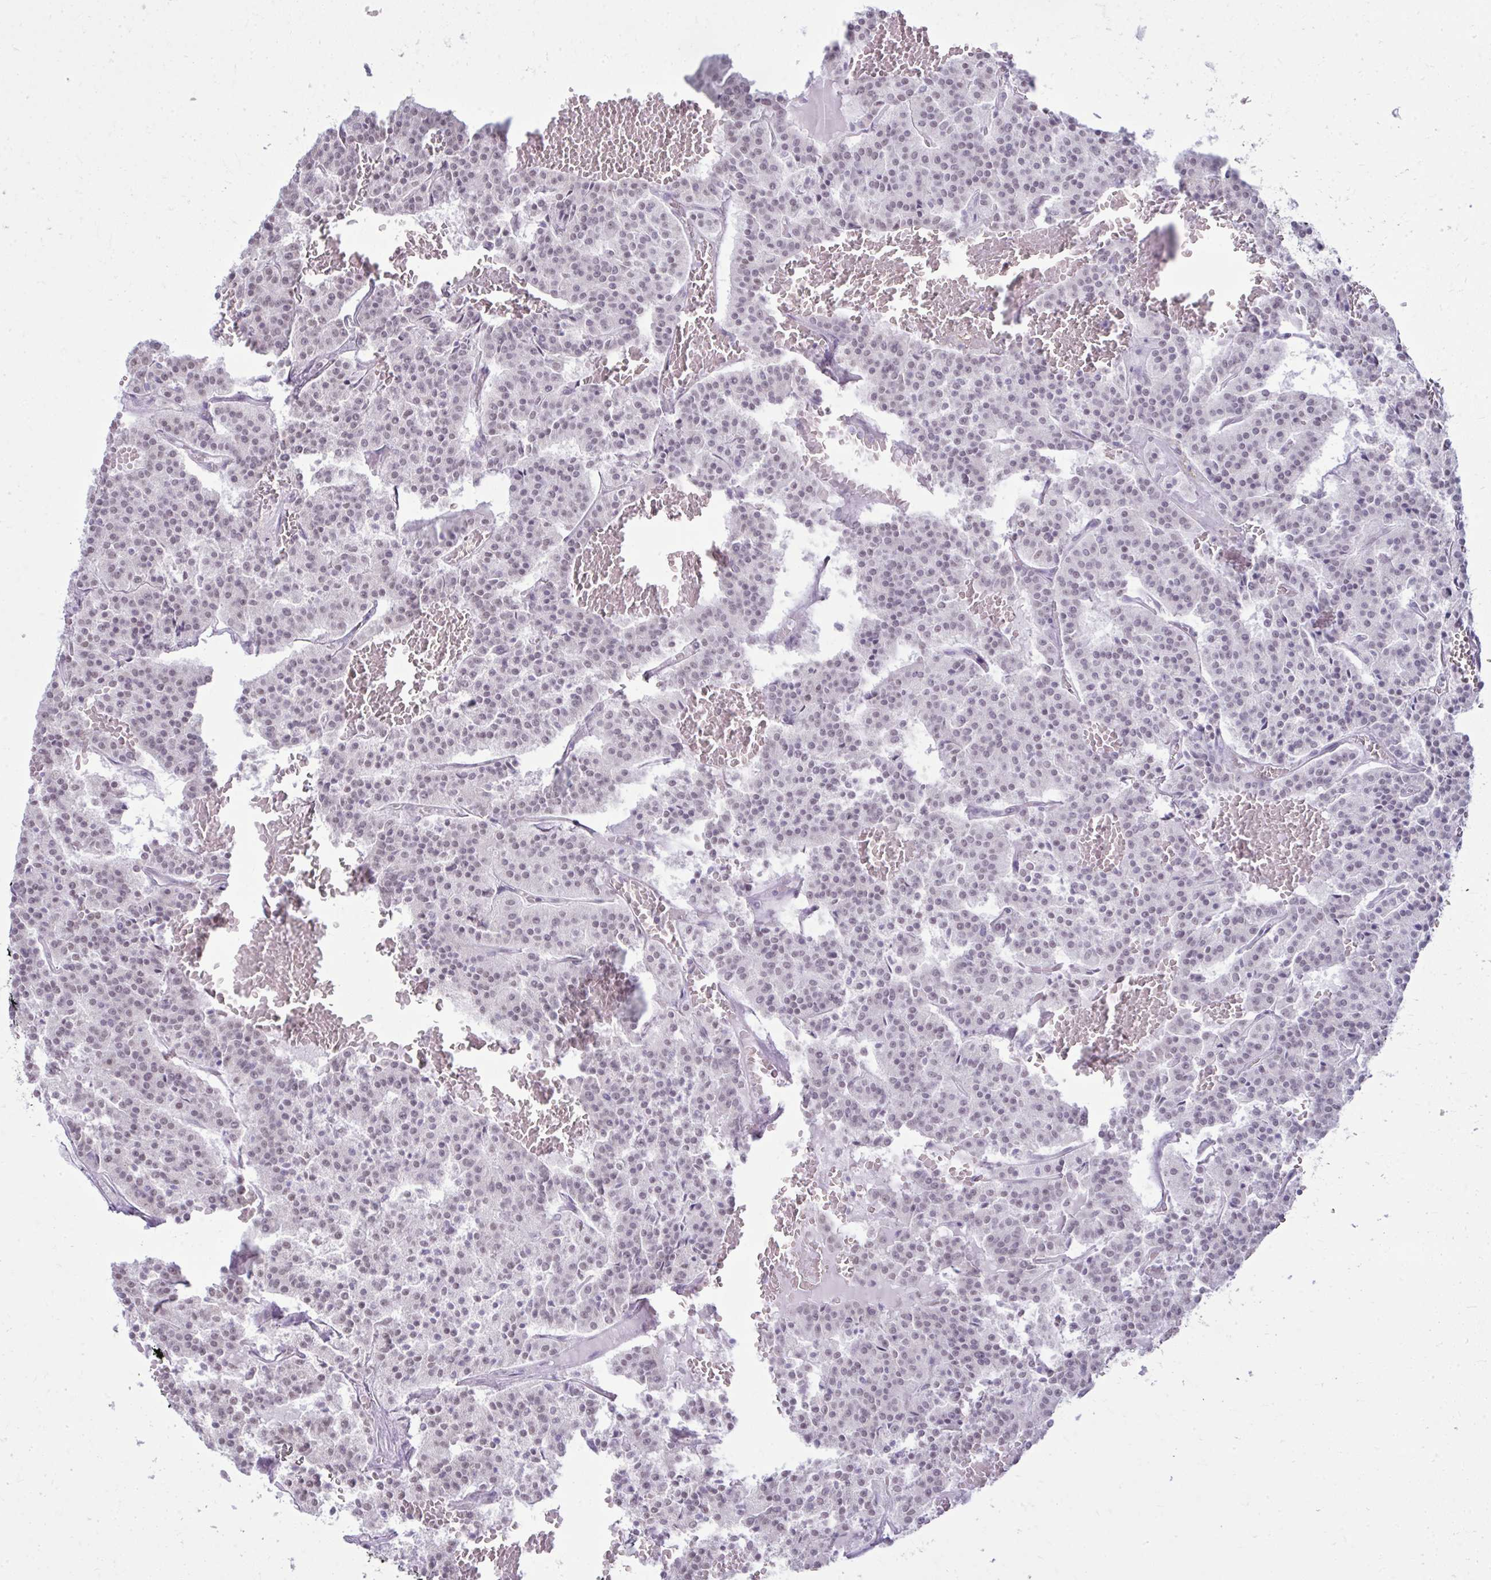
{"staining": {"intensity": "weak", "quantity": "<25%", "location": "nuclear"}, "tissue": "carcinoid", "cell_type": "Tumor cells", "image_type": "cancer", "snomed": [{"axis": "morphology", "description": "Carcinoid, malignant, NOS"}, {"axis": "topography", "description": "Lung"}], "caption": "Immunohistochemistry (IHC) histopathology image of carcinoid stained for a protein (brown), which shows no positivity in tumor cells. The staining is performed using DAB (3,3'-diaminobenzidine) brown chromogen with nuclei counter-stained in using hematoxylin.", "gene": "NPPA", "patient": {"sex": "male", "age": 70}}